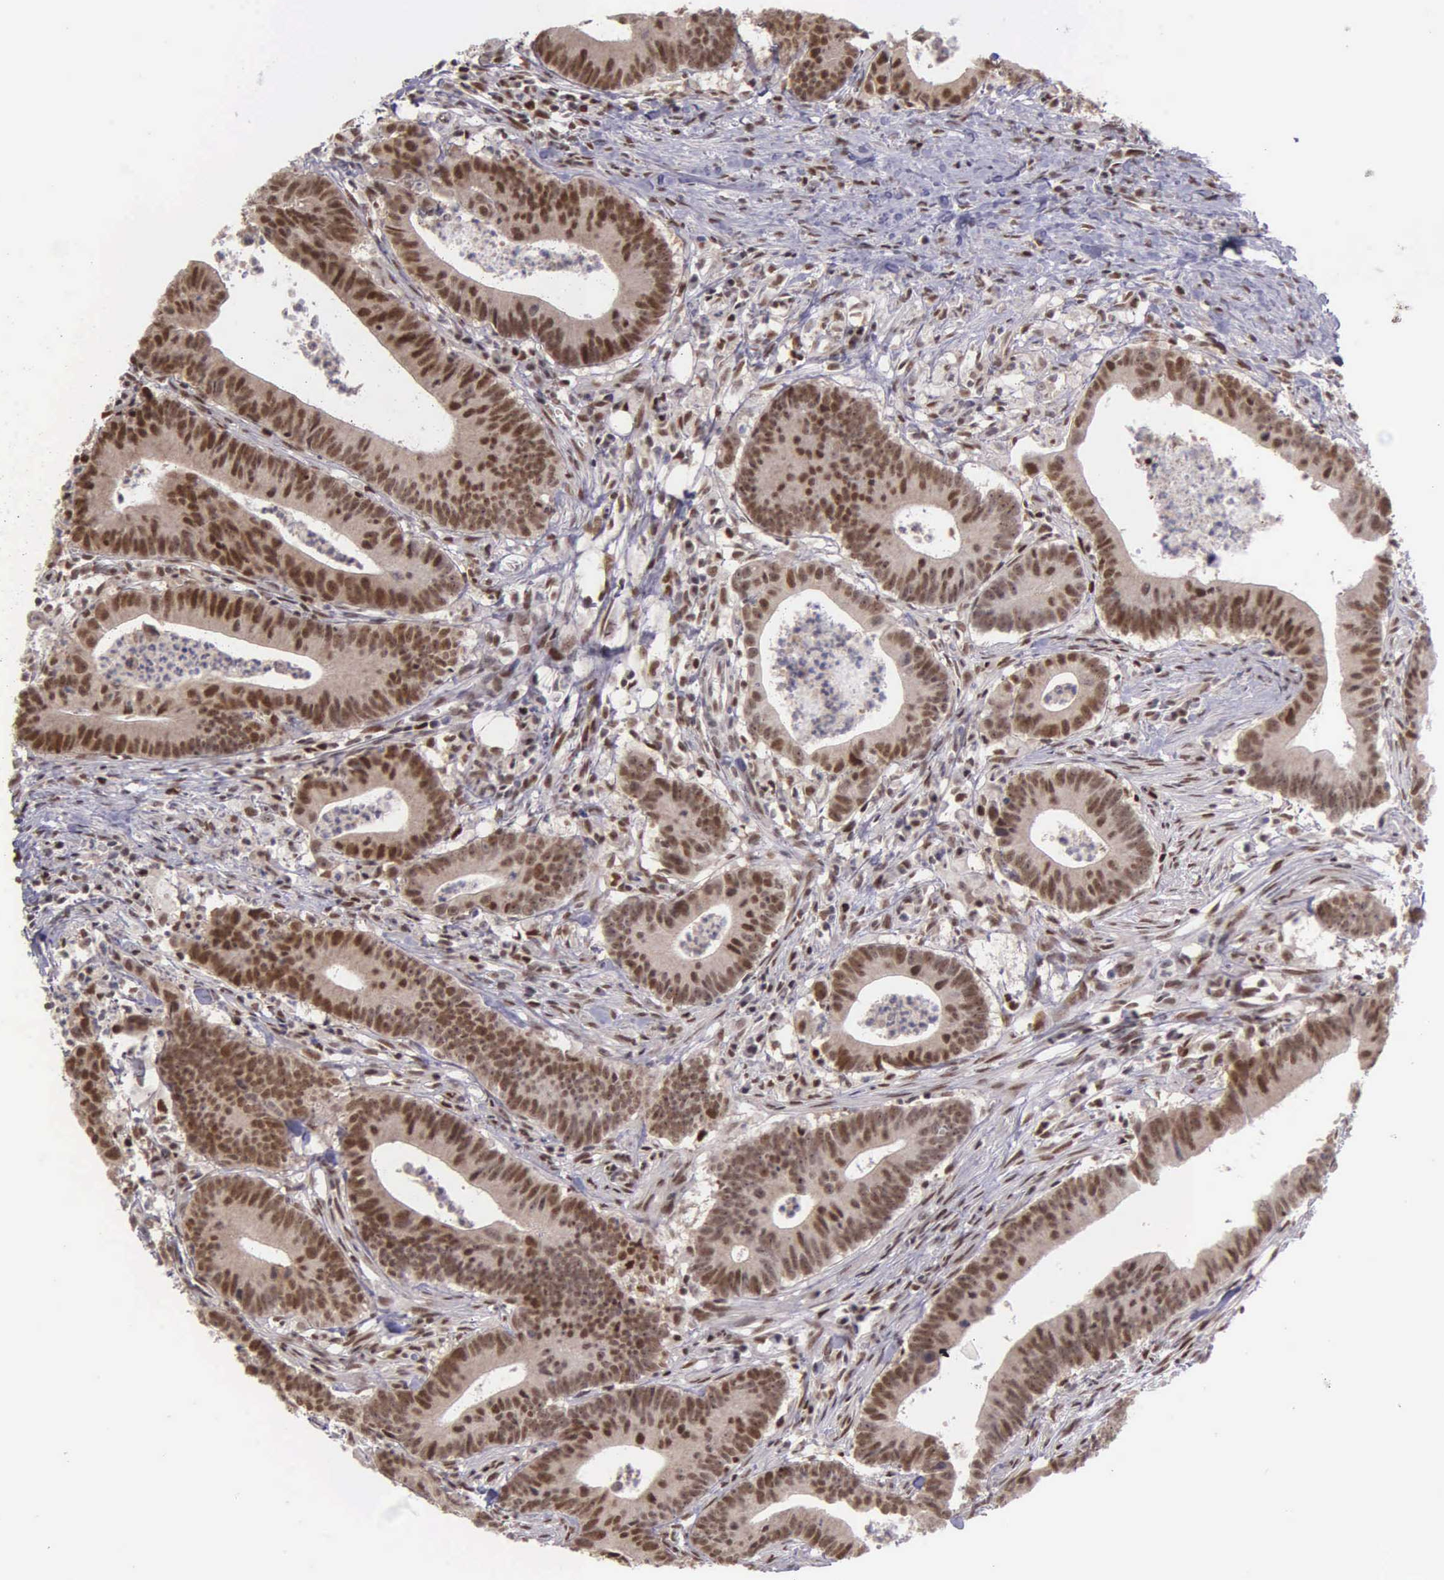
{"staining": {"intensity": "strong", "quantity": ">75%", "location": "cytoplasmic/membranous,nuclear"}, "tissue": "colorectal cancer", "cell_type": "Tumor cells", "image_type": "cancer", "snomed": [{"axis": "morphology", "description": "Adenocarcinoma, NOS"}, {"axis": "topography", "description": "Colon"}], "caption": "An immunohistochemistry (IHC) micrograph of tumor tissue is shown. Protein staining in brown shows strong cytoplasmic/membranous and nuclear positivity in adenocarcinoma (colorectal) within tumor cells.", "gene": "UBR7", "patient": {"sex": "male", "age": 55}}